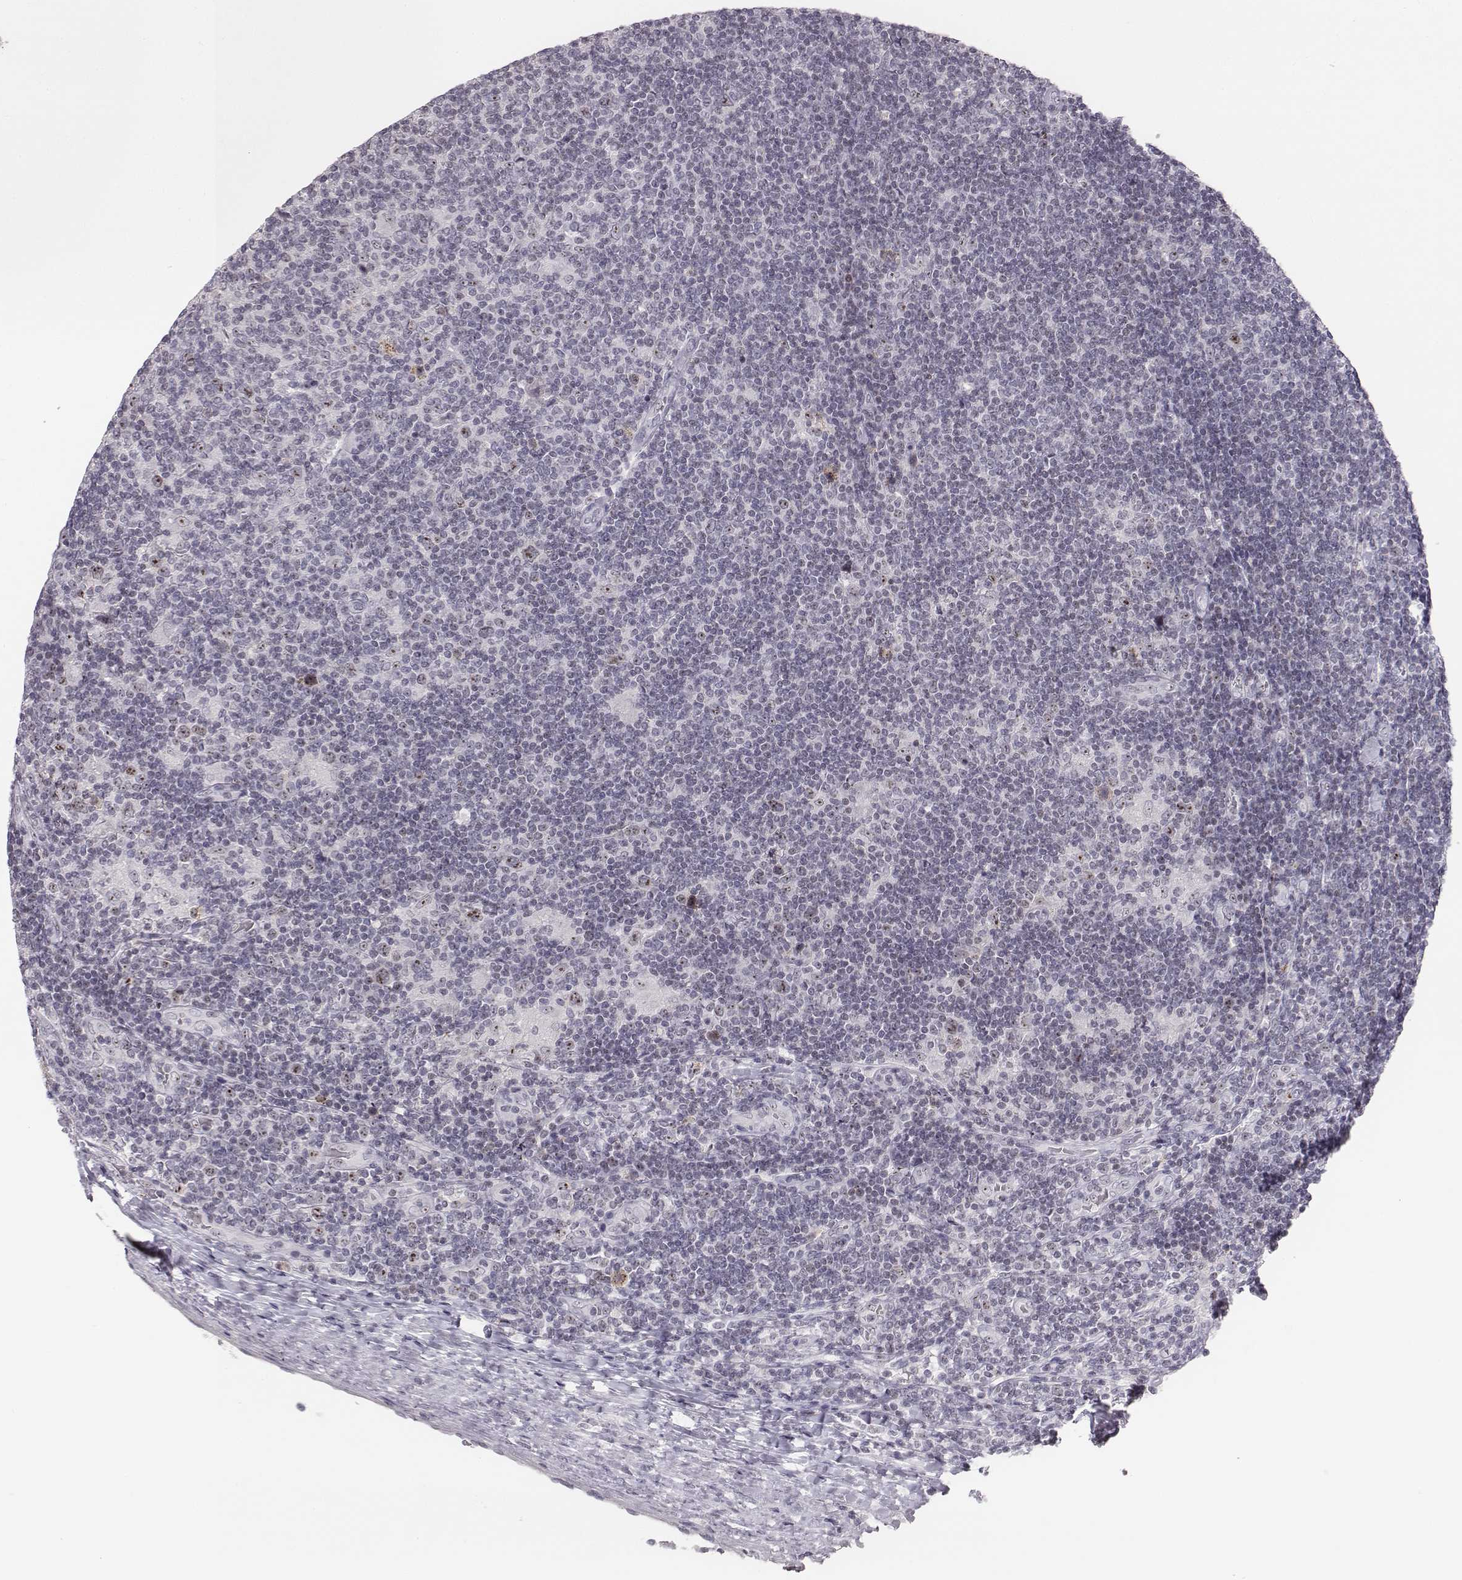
{"staining": {"intensity": "negative", "quantity": "none", "location": "none"}, "tissue": "lymphoma", "cell_type": "Tumor cells", "image_type": "cancer", "snomed": [{"axis": "morphology", "description": "Hodgkin's disease, NOS"}, {"axis": "topography", "description": "Lymph node"}], "caption": "A histopathology image of human Hodgkin's disease is negative for staining in tumor cells.", "gene": "NIFK", "patient": {"sex": "male", "age": 40}}